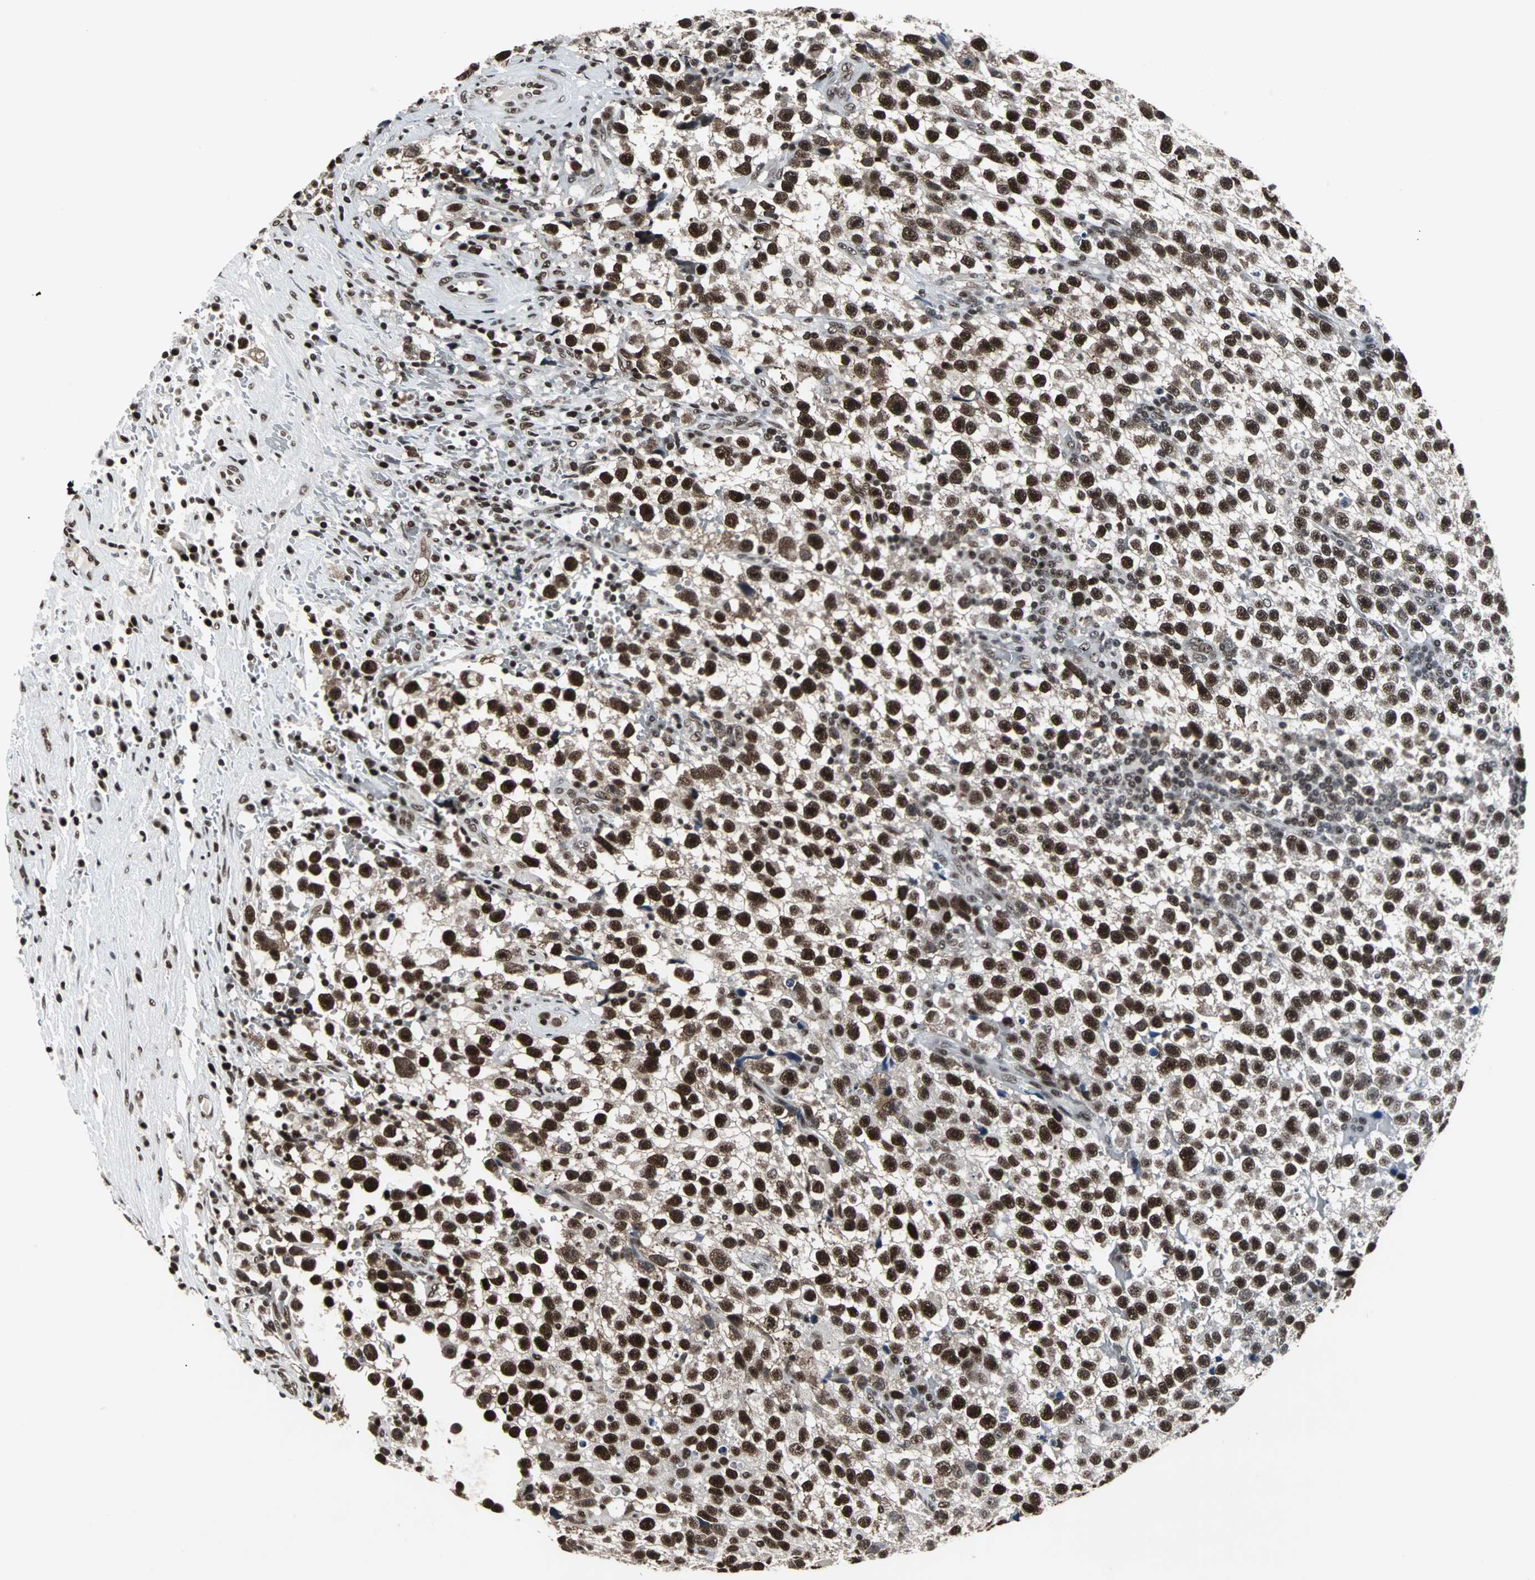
{"staining": {"intensity": "strong", "quantity": ">75%", "location": "nuclear"}, "tissue": "testis cancer", "cell_type": "Tumor cells", "image_type": "cancer", "snomed": [{"axis": "morphology", "description": "Seminoma, NOS"}, {"axis": "topography", "description": "Testis"}], "caption": "A brown stain labels strong nuclear expression of a protein in testis seminoma tumor cells.", "gene": "PNKP", "patient": {"sex": "male", "age": 33}}